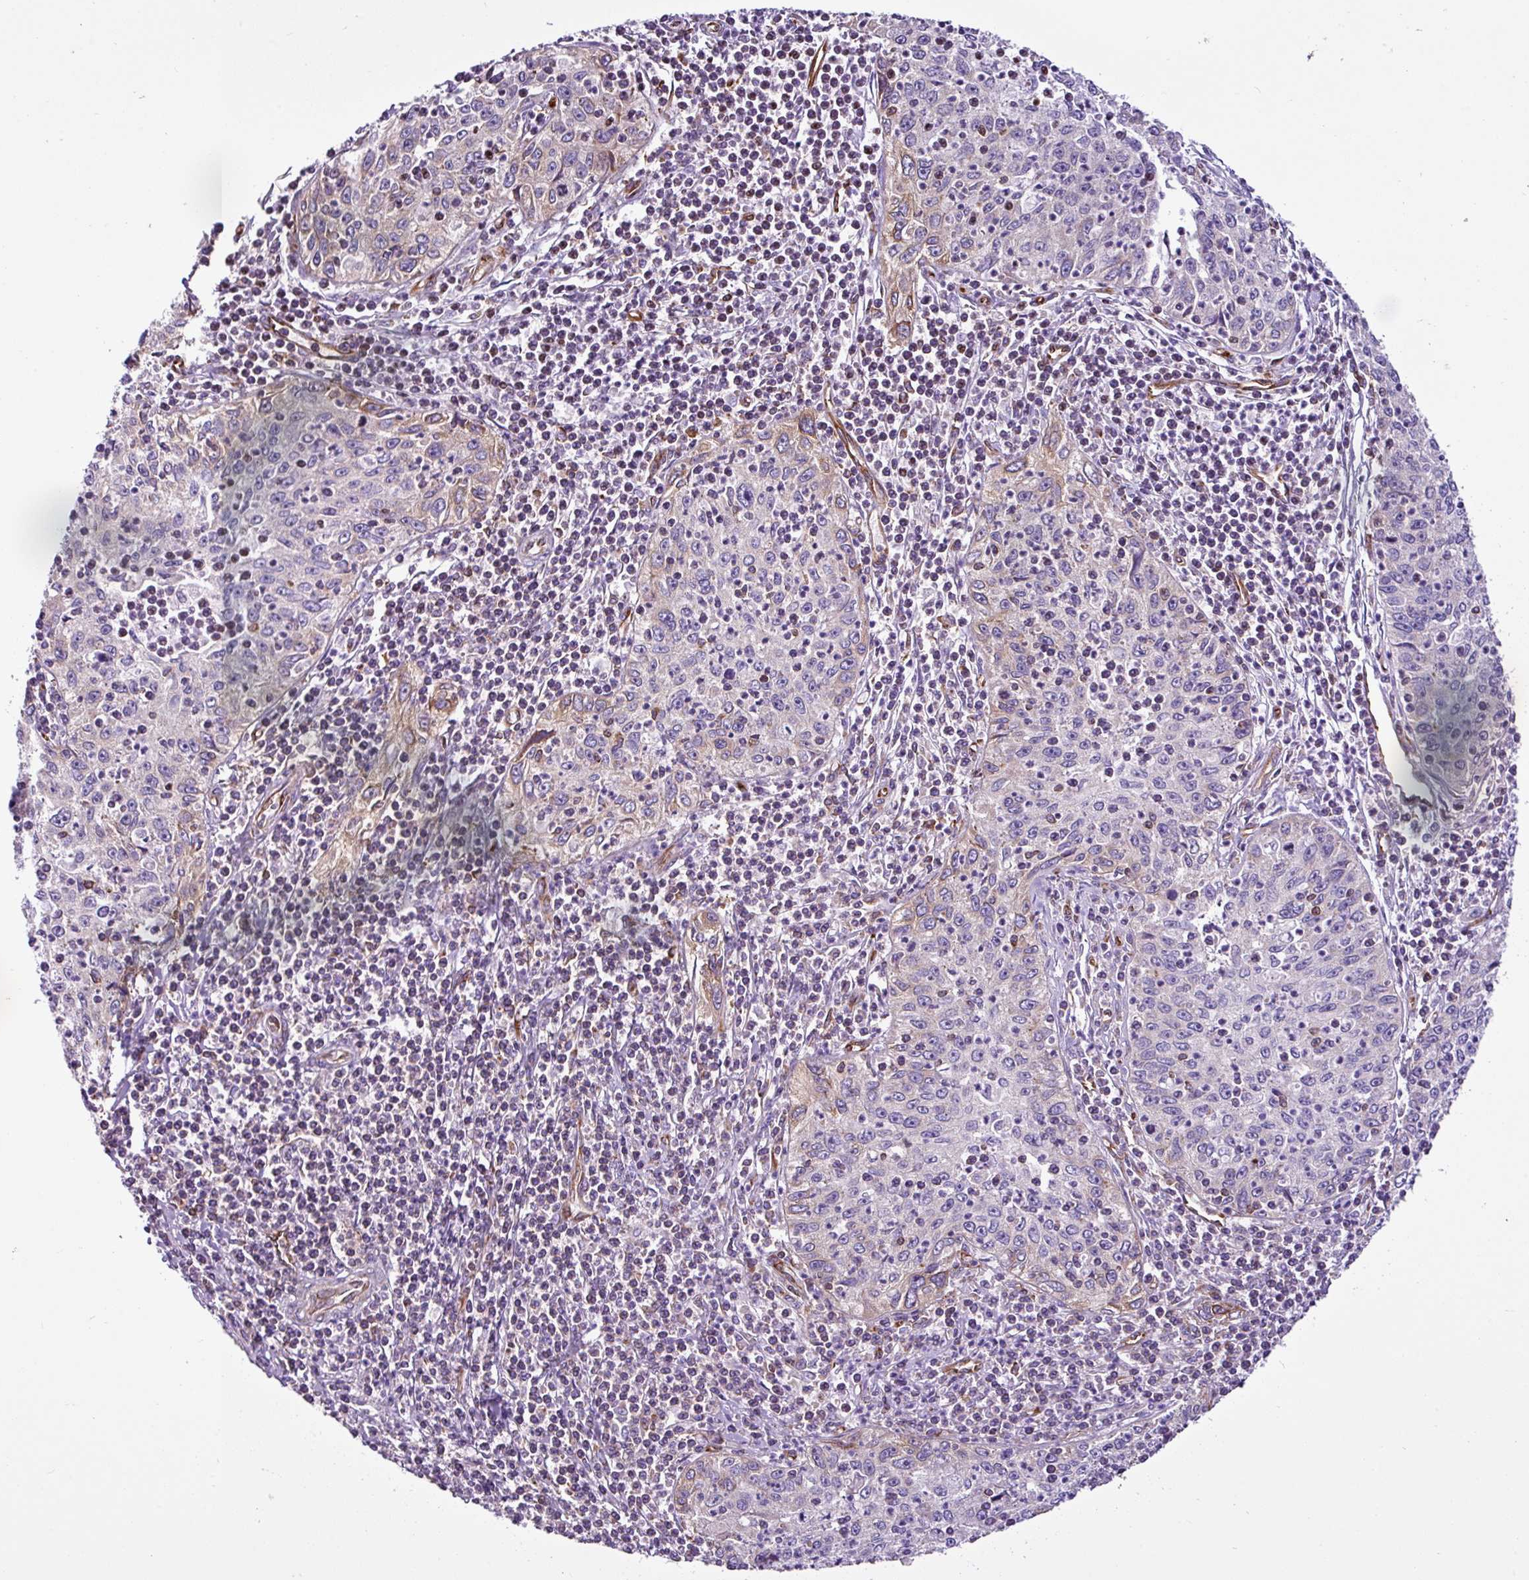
{"staining": {"intensity": "negative", "quantity": "none", "location": "none"}, "tissue": "cervical cancer", "cell_type": "Tumor cells", "image_type": "cancer", "snomed": [{"axis": "morphology", "description": "Squamous cell carcinoma, NOS"}, {"axis": "topography", "description": "Cervix"}], "caption": "This photomicrograph is of cervical squamous cell carcinoma stained with IHC to label a protein in brown with the nuclei are counter-stained blue. There is no positivity in tumor cells. Brightfield microscopy of IHC stained with DAB (3,3'-diaminobenzidine) (brown) and hematoxylin (blue), captured at high magnification.", "gene": "EME2", "patient": {"sex": "female", "age": 30}}